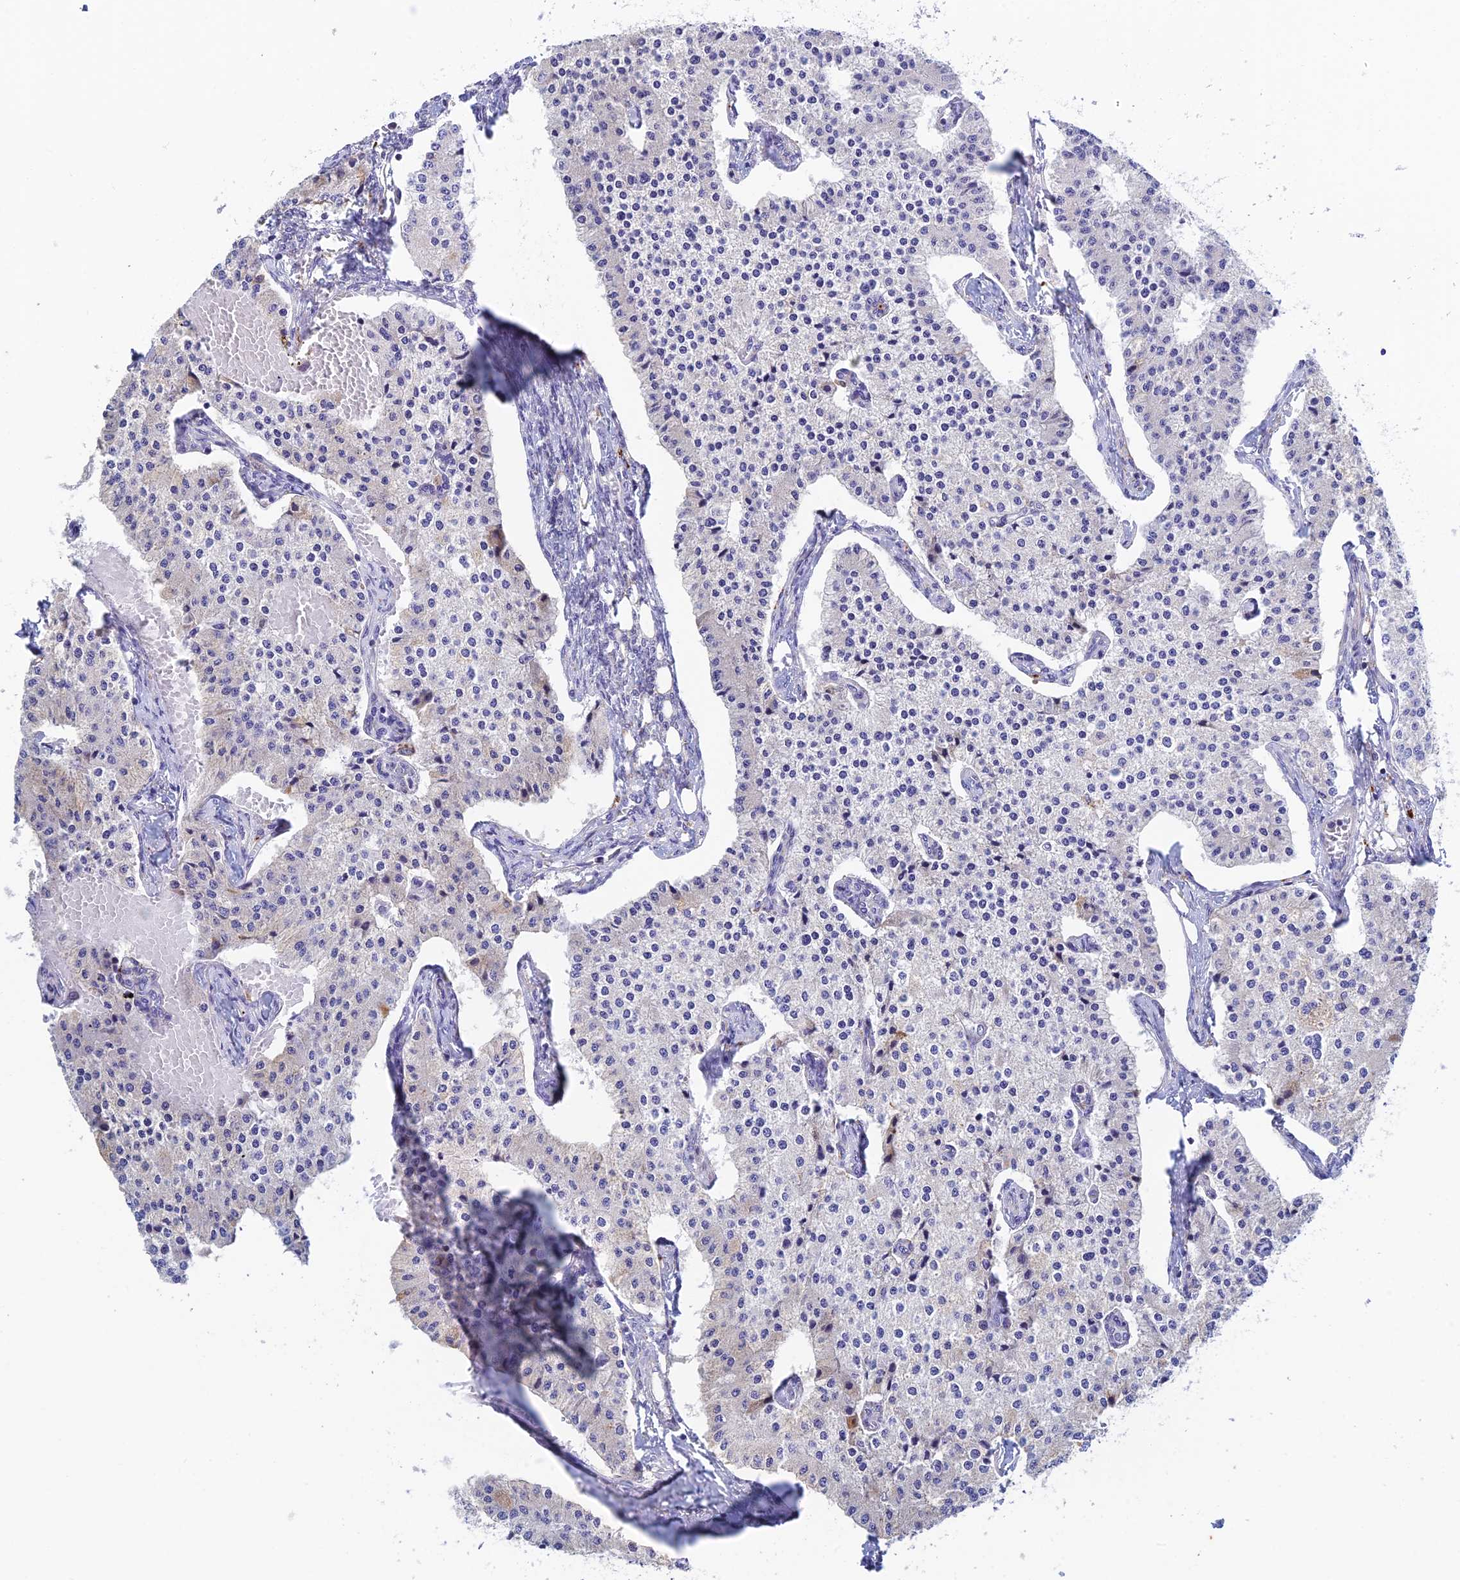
{"staining": {"intensity": "negative", "quantity": "none", "location": "none"}, "tissue": "carcinoid", "cell_type": "Tumor cells", "image_type": "cancer", "snomed": [{"axis": "morphology", "description": "Carcinoid, malignant, NOS"}, {"axis": "topography", "description": "Colon"}], "caption": "The micrograph shows no significant staining in tumor cells of malignant carcinoid.", "gene": "RPGRIP1L", "patient": {"sex": "female", "age": 52}}